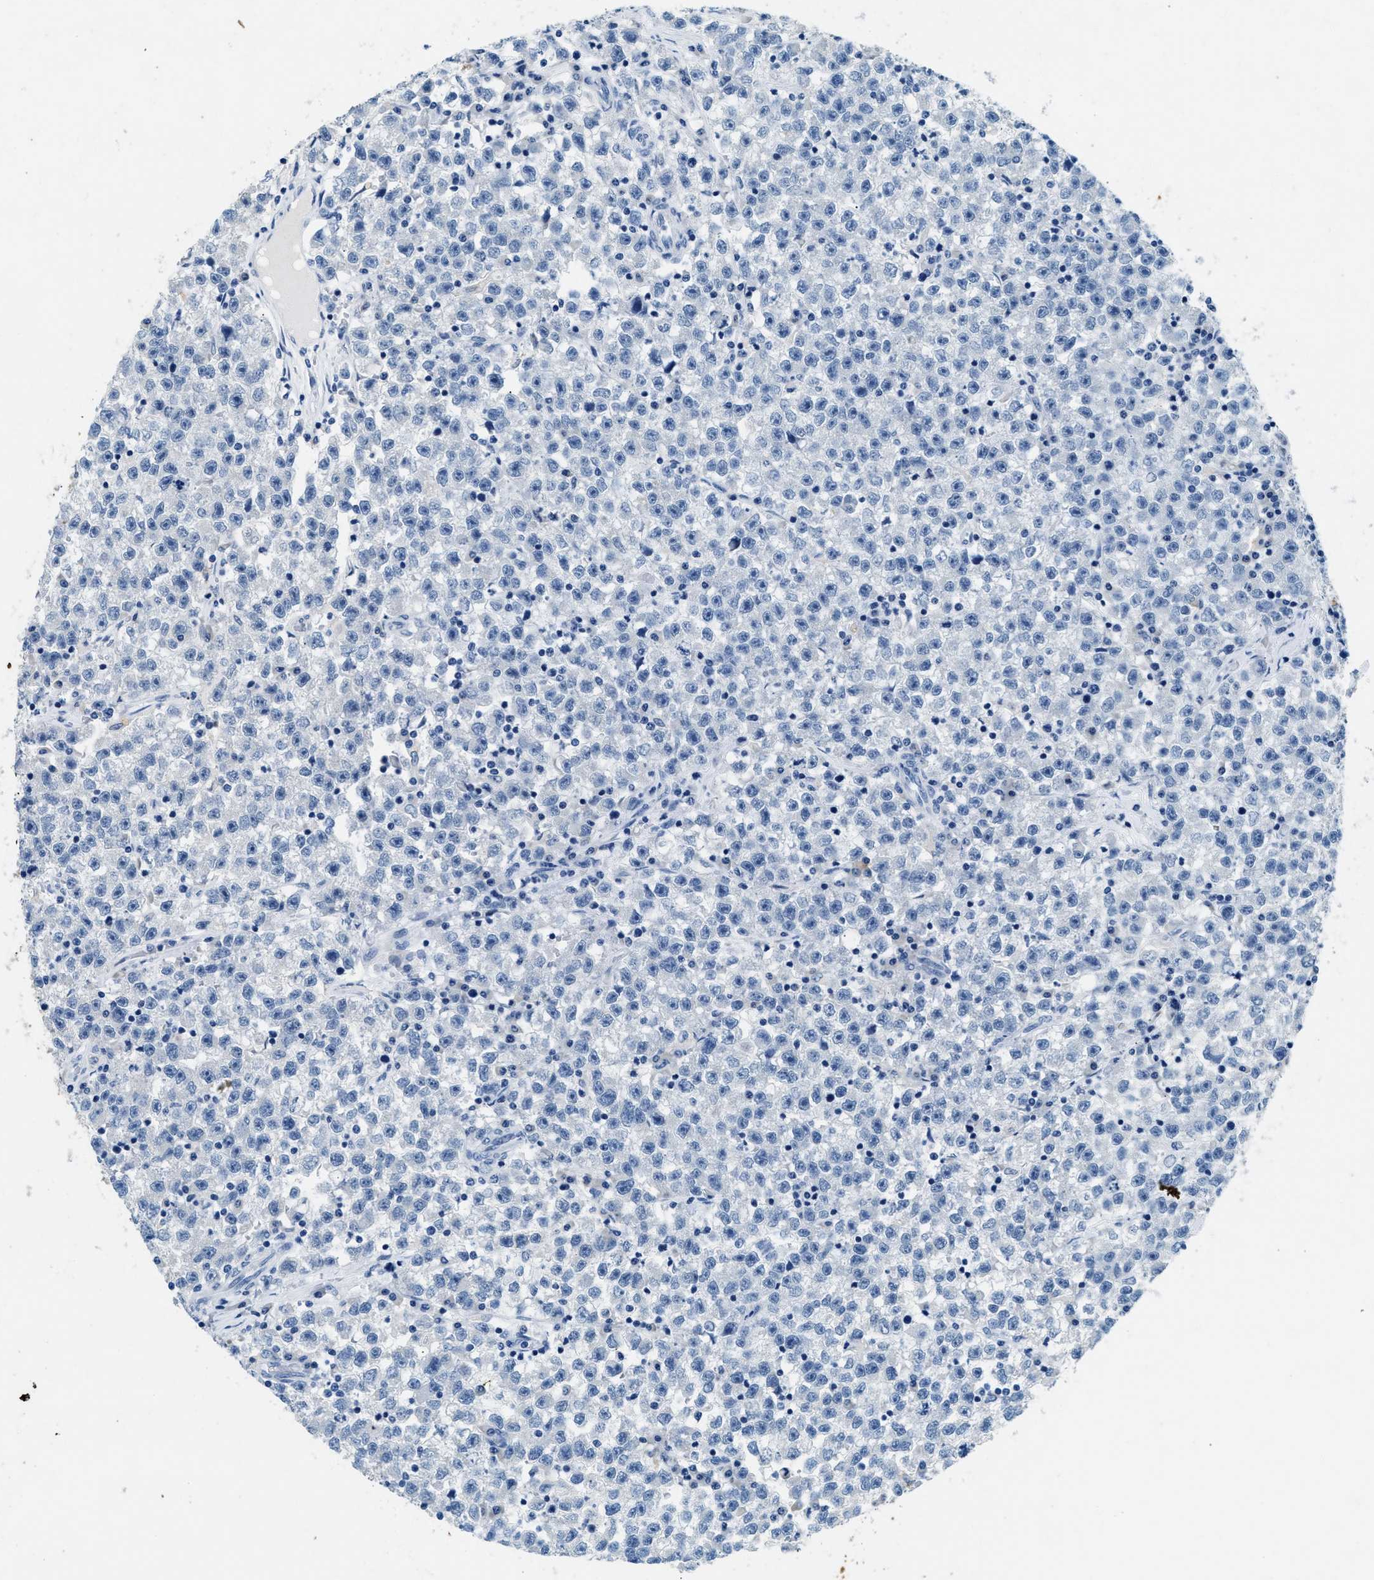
{"staining": {"intensity": "negative", "quantity": "none", "location": "none"}, "tissue": "testis cancer", "cell_type": "Tumor cells", "image_type": "cancer", "snomed": [{"axis": "morphology", "description": "Seminoma, NOS"}, {"axis": "topography", "description": "Testis"}], "caption": "High magnification brightfield microscopy of testis cancer (seminoma) stained with DAB (brown) and counterstained with hematoxylin (blue): tumor cells show no significant expression. (IHC, brightfield microscopy, high magnification).", "gene": "CFAP20", "patient": {"sex": "male", "age": 22}}